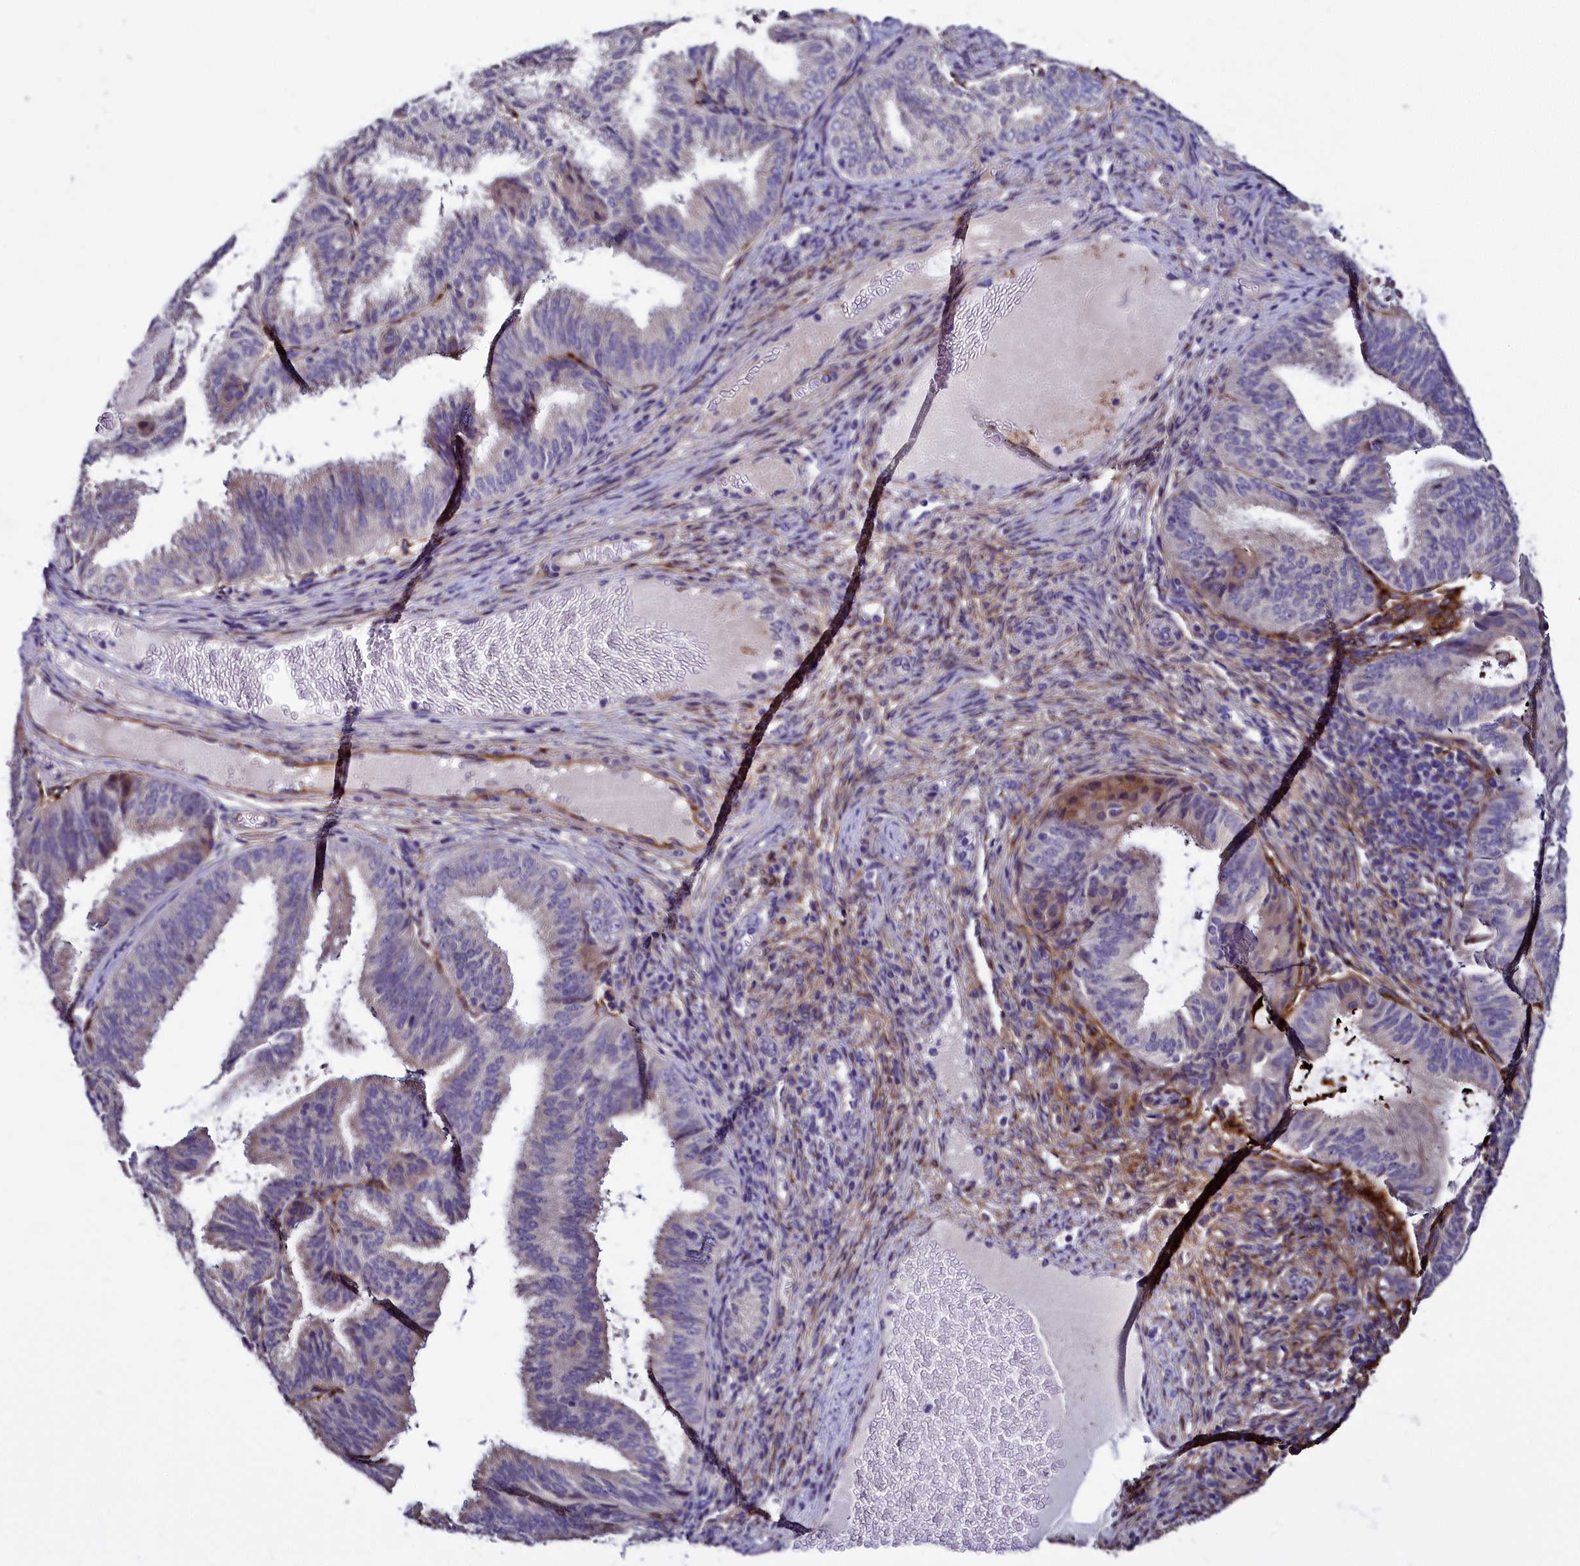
{"staining": {"intensity": "negative", "quantity": "none", "location": "none"}, "tissue": "endometrial cancer", "cell_type": "Tumor cells", "image_type": "cancer", "snomed": [{"axis": "morphology", "description": "Adenocarcinoma, NOS"}, {"axis": "topography", "description": "Endometrium"}], "caption": "A photomicrograph of human endometrial cancer is negative for staining in tumor cells.", "gene": "MRC2", "patient": {"sex": "female", "age": 49}}